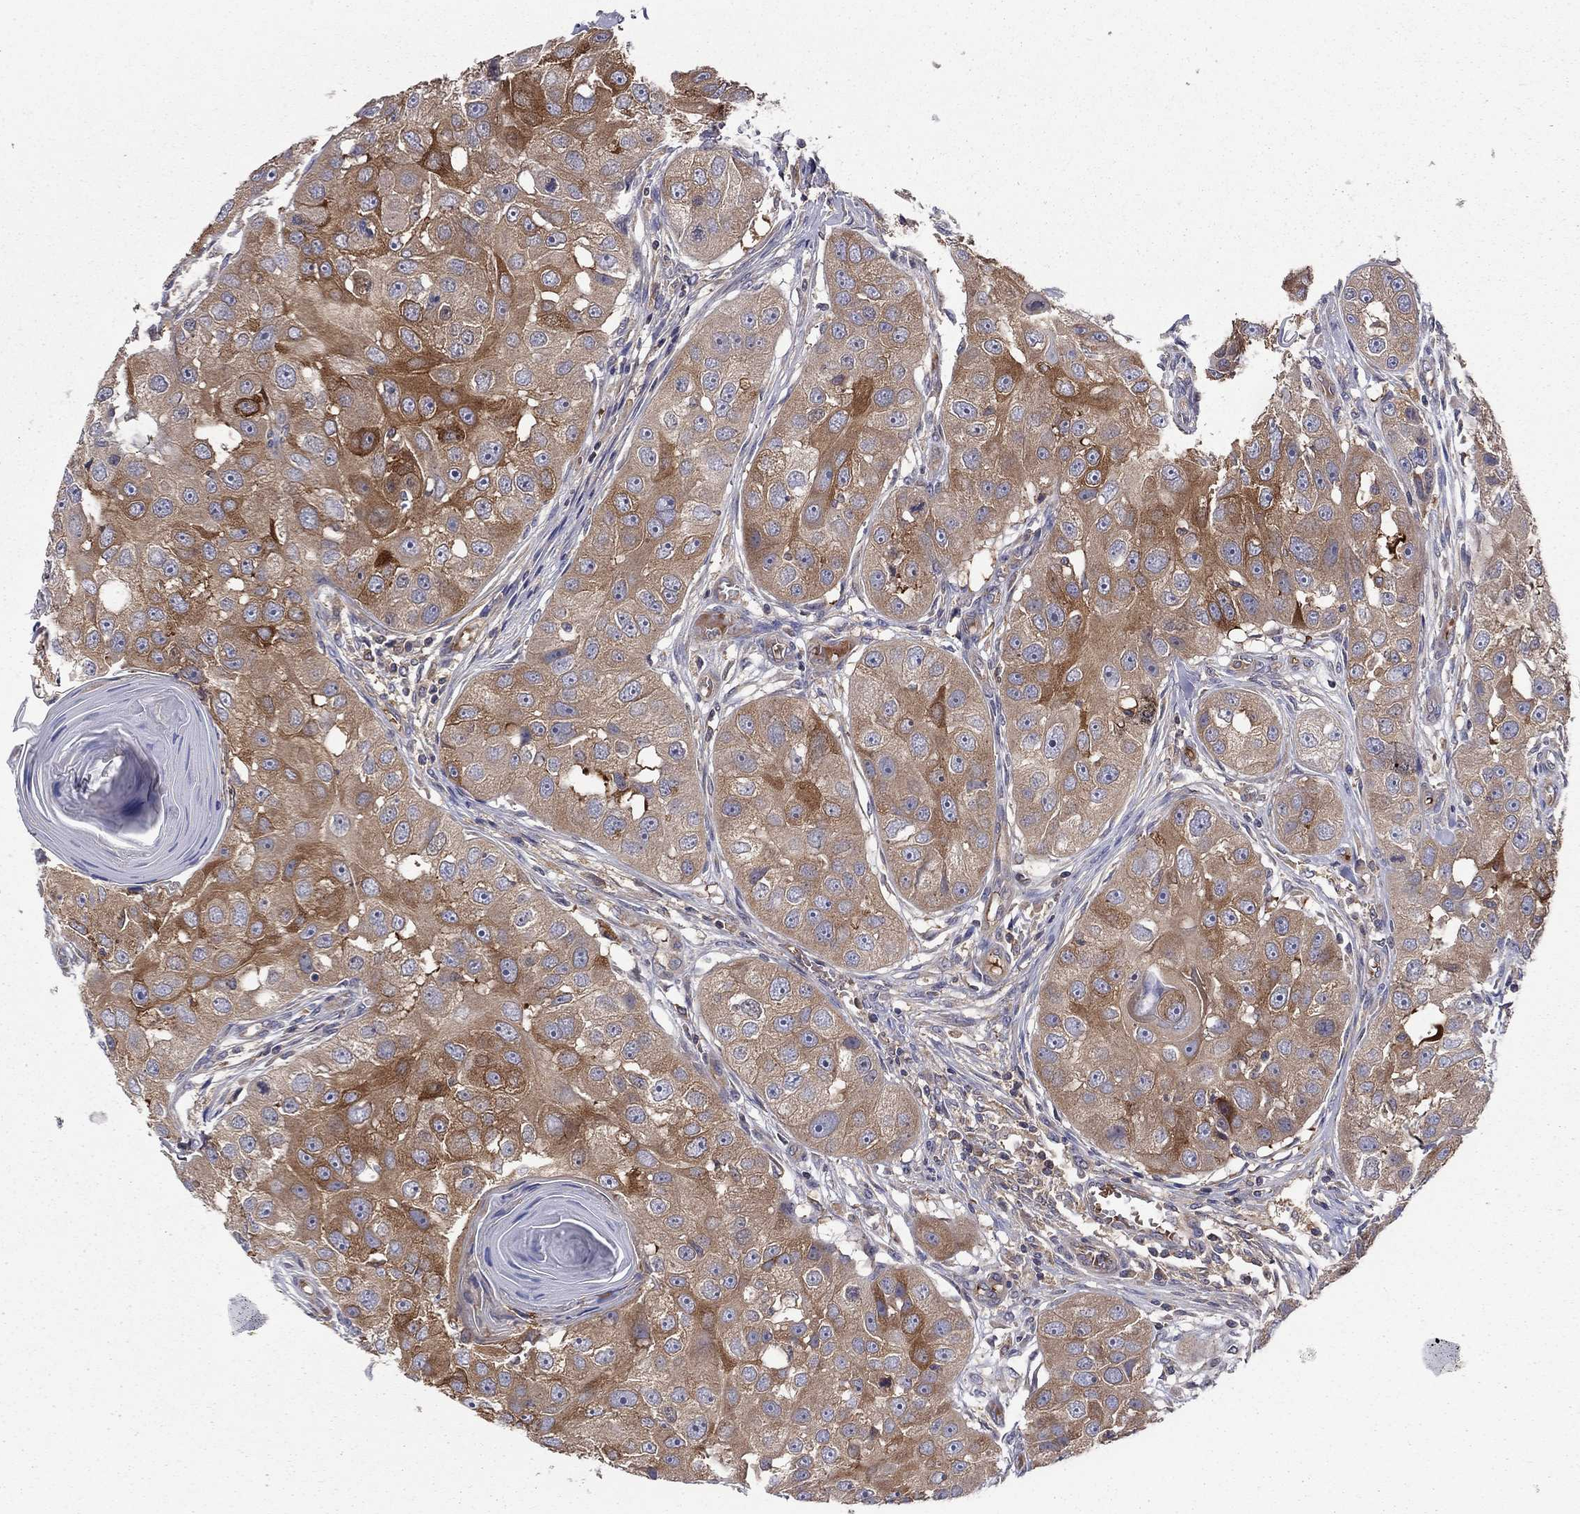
{"staining": {"intensity": "strong", "quantity": "25%-75%", "location": "cytoplasmic/membranous"}, "tissue": "head and neck cancer", "cell_type": "Tumor cells", "image_type": "cancer", "snomed": [{"axis": "morphology", "description": "Normal tissue, NOS"}, {"axis": "morphology", "description": "Squamous cell carcinoma, NOS"}, {"axis": "topography", "description": "Skeletal muscle"}, {"axis": "topography", "description": "Head-Neck"}], "caption": "Protein expression by immunohistochemistry shows strong cytoplasmic/membranous staining in approximately 25%-75% of tumor cells in head and neck cancer.", "gene": "RNF123", "patient": {"sex": "male", "age": 51}}